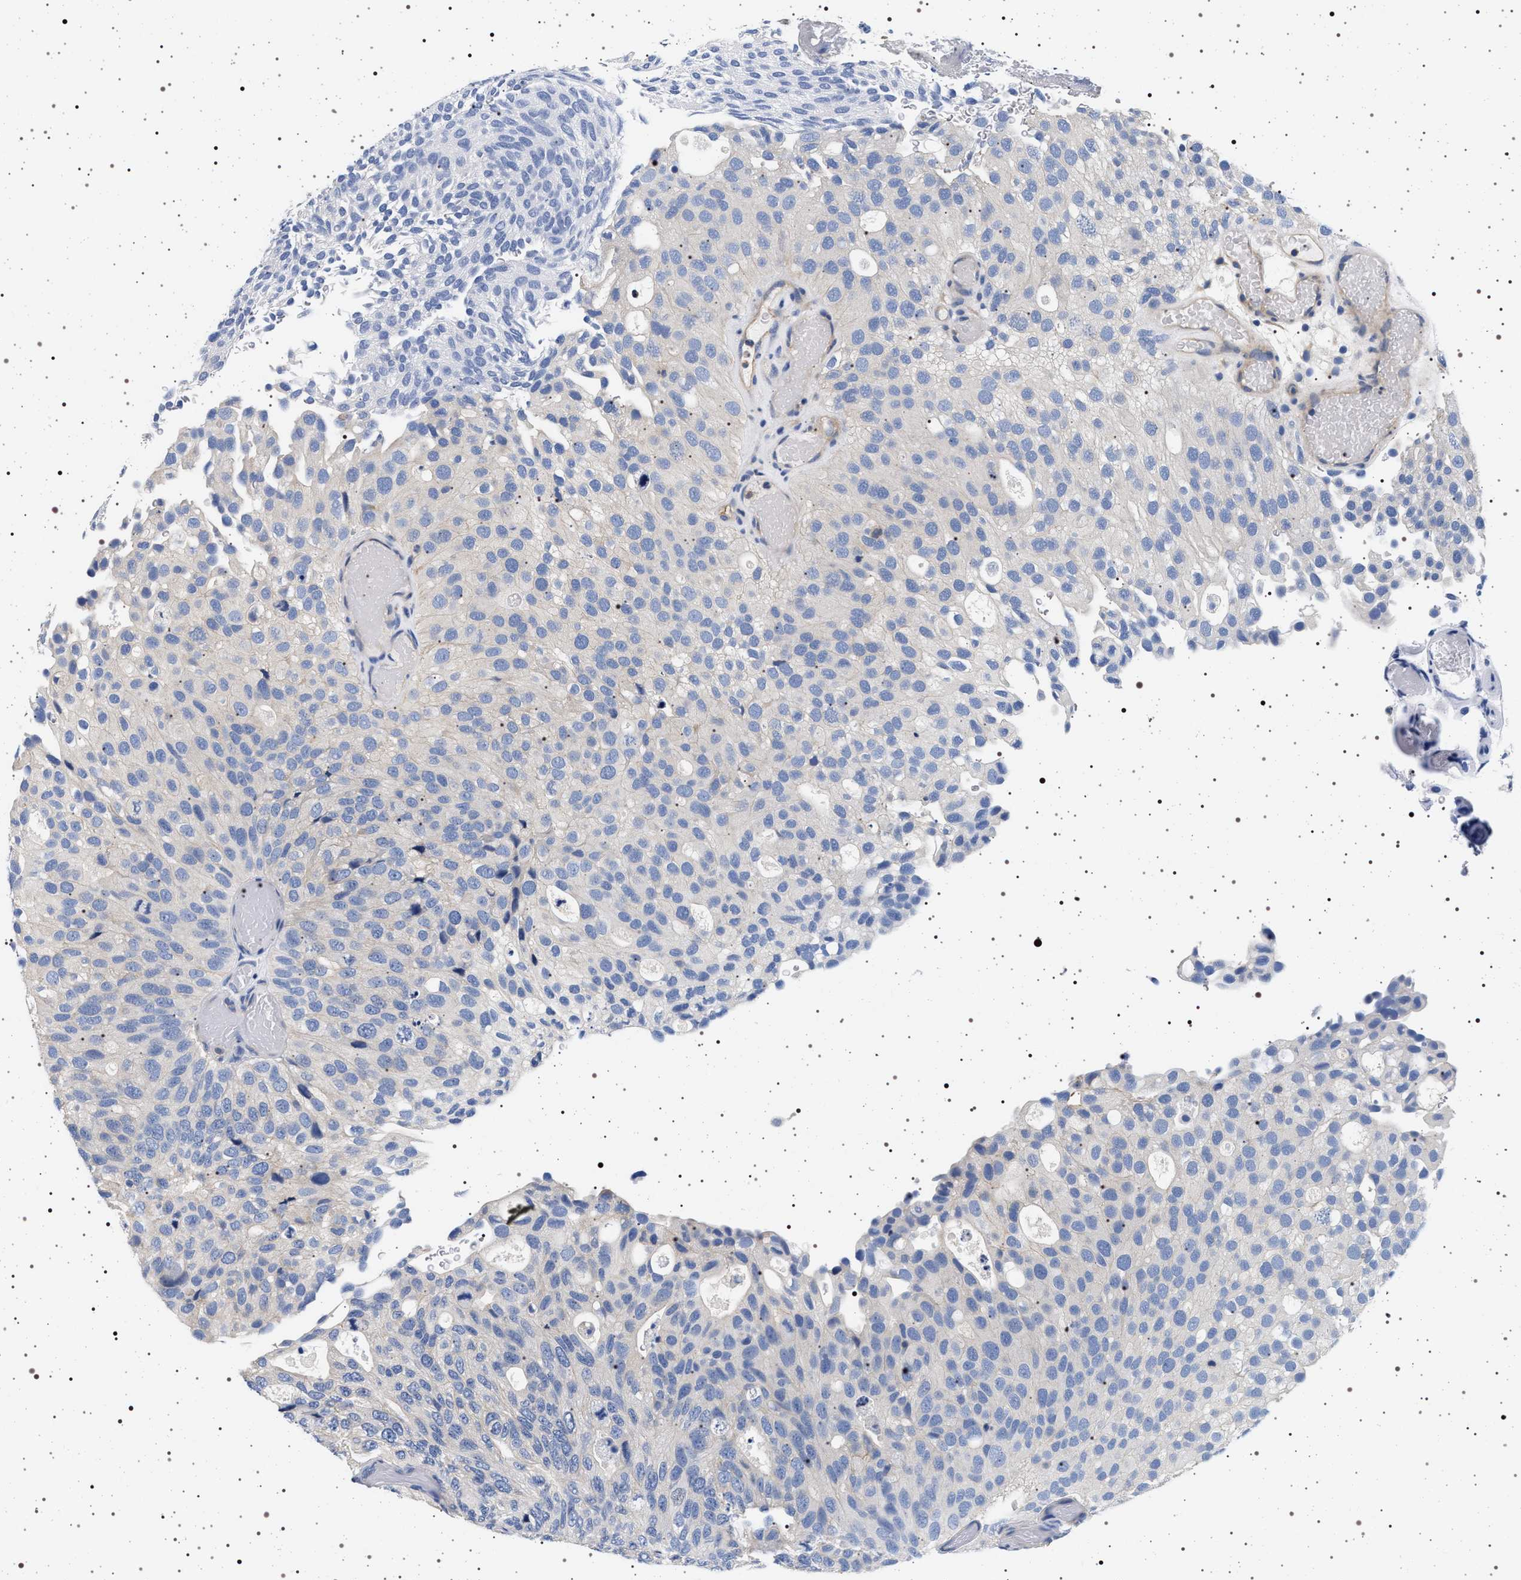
{"staining": {"intensity": "negative", "quantity": "none", "location": "none"}, "tissue": "urothelial cancer", "cell_type": "Tumor cells", "image_type": "cancer", "snomed": [{"axis": "morphology", "description": "Urothelial carcinoma, Low grade"}, {"axis": "topography", "description": "Urinary bladder"}], "caption": "Urothelial cancer was stained to show a protein in brown. There is no significant positivity in tumor cells. (Brightfield microscopy of DAB (3,3'-diaminobenzidine) immunohistochemistry (IHC) at high magnification).", "gene": "HSD17B1", "patient": {"sex": "male", "age": 78}}